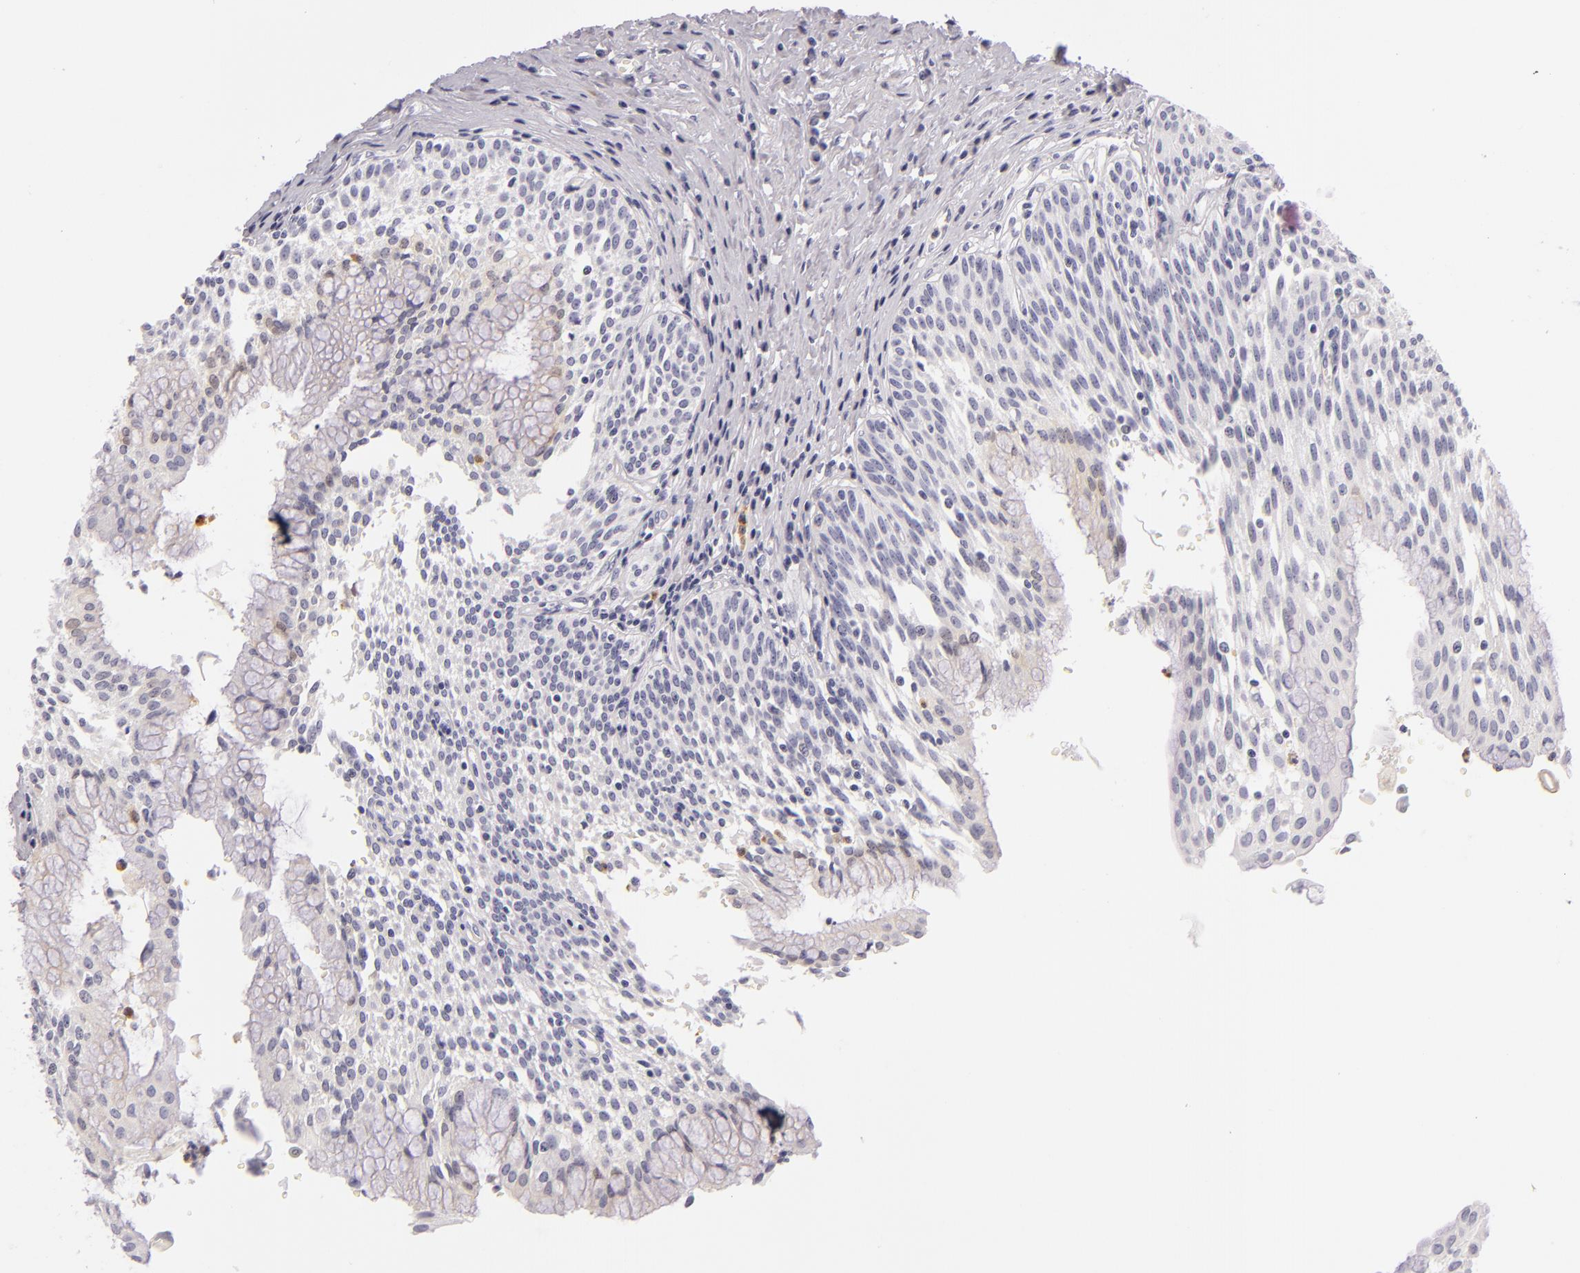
{"staining": {"intensity": "negative", "quantity": "none", "location": "none"}, "tissue": "urinary bladder", "cell_type": "Urothelial cells", "image_type": "normal", "snomed": [{"axis": "morphology", "description": "Normal tissue, NOS"}, {"axis": "topography", "description": "Urinary bladder"}], "caption": "Urothelial cells show no significant positivity in unremarkable urinary bladder. Brightfield microscopy of IHC stained with DAB (3,3'-diaminobenzidine) (brown) and hematoxylin (blue), captured at high magnification.", "gene": "FAM181A", "patient": {"sex": "female", "age": 39}}